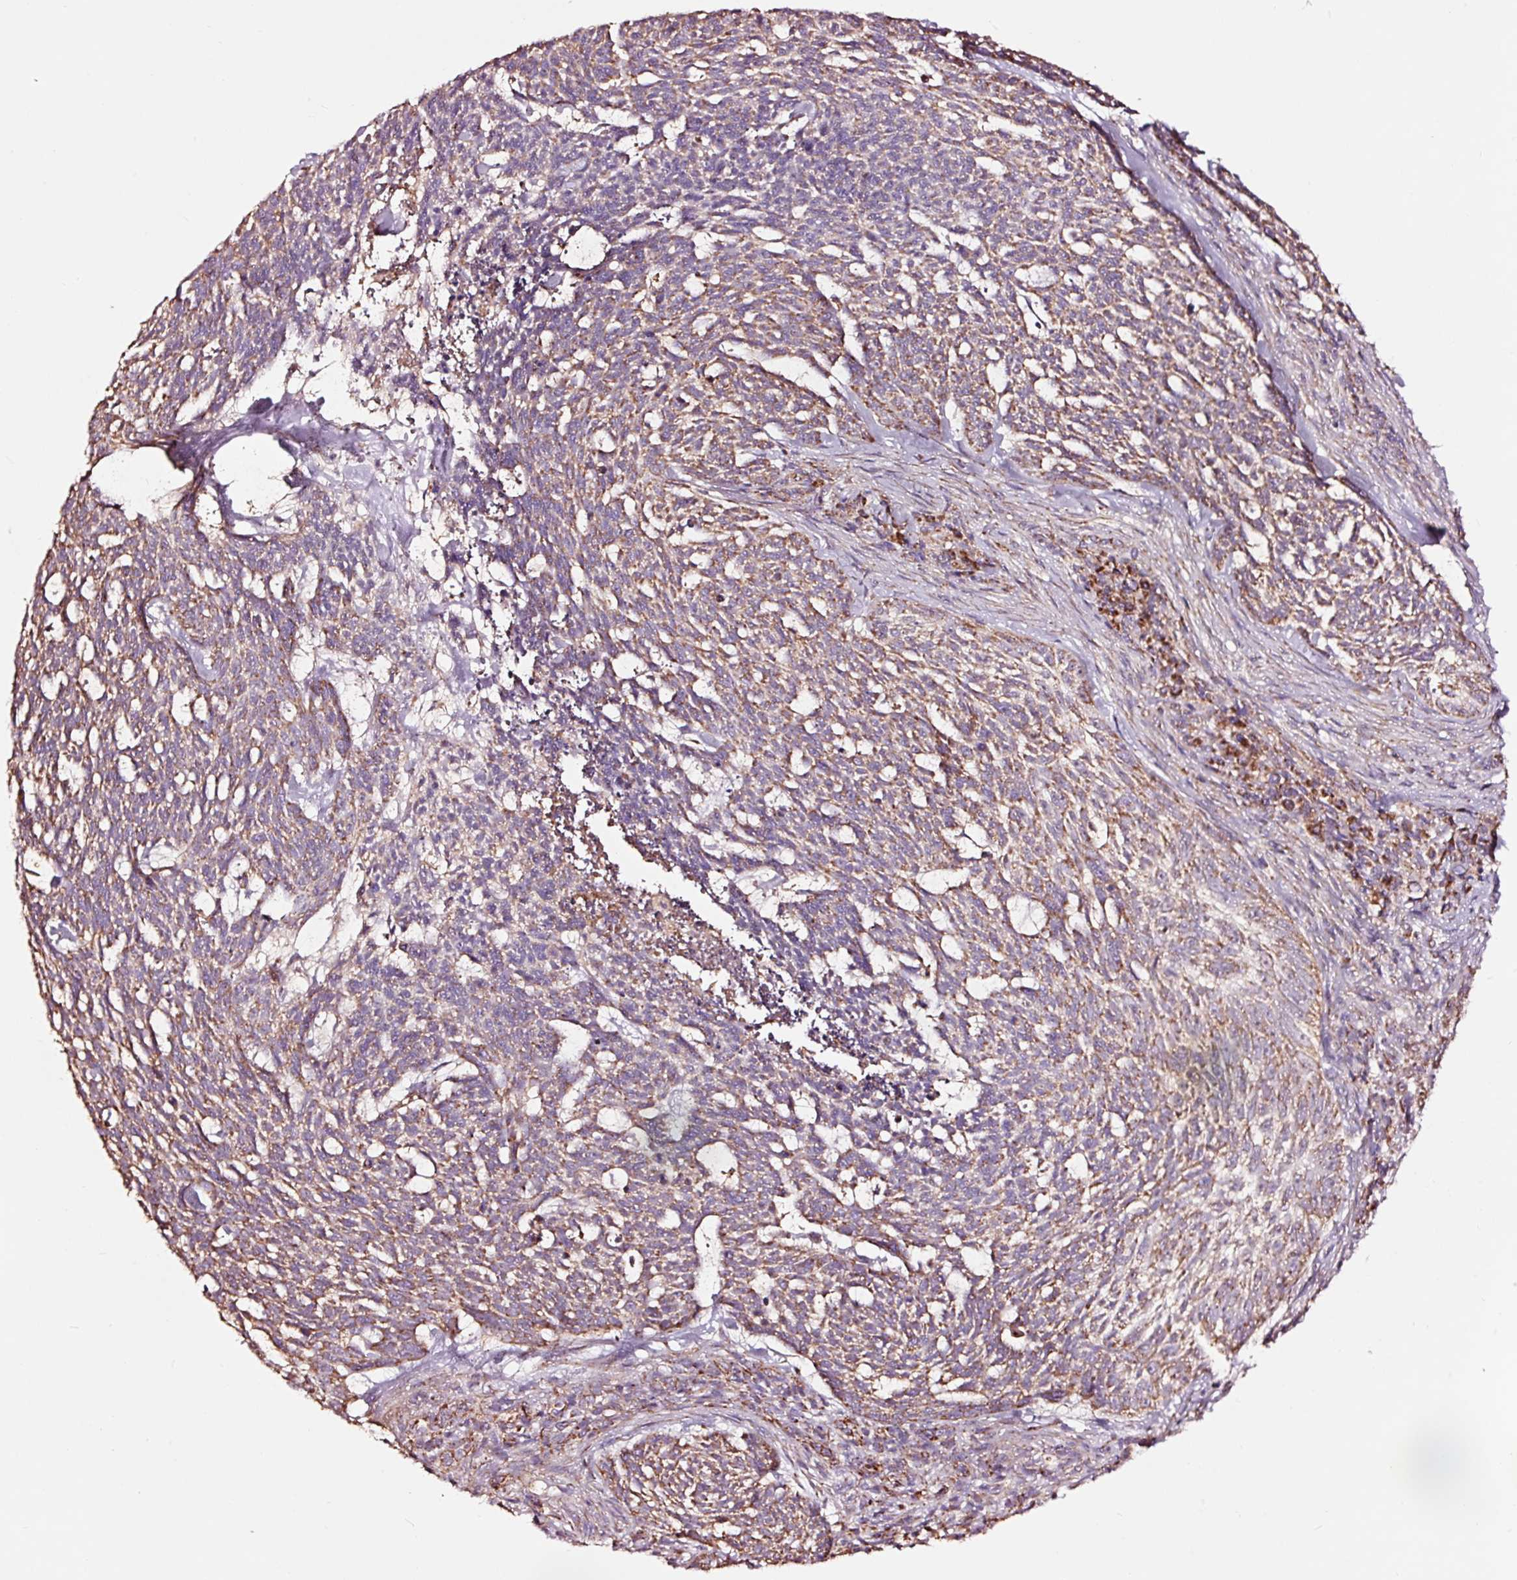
{"staining": {"intensity": "moderate", "quantity": ">75%", "location": "cytoplasmic/membranous"}, "tissue": "skin cancer", "cell_type": "Tumor cells", "image_type": "cancer", "snomed": [{"axis": "morphology", "description": "Basal cell carcinoma"}, {"axis": "topography", "description": "Skin"}], "caption": "Immunohistochemical staining of human skin cancer (basal cell carcinoma) exhibits moderate cytoplasmic/membranous protein positivity in approximately >75% of tumor cells.", "gene": "TPM1", "patient": {"sex": "female", "age": 93}}